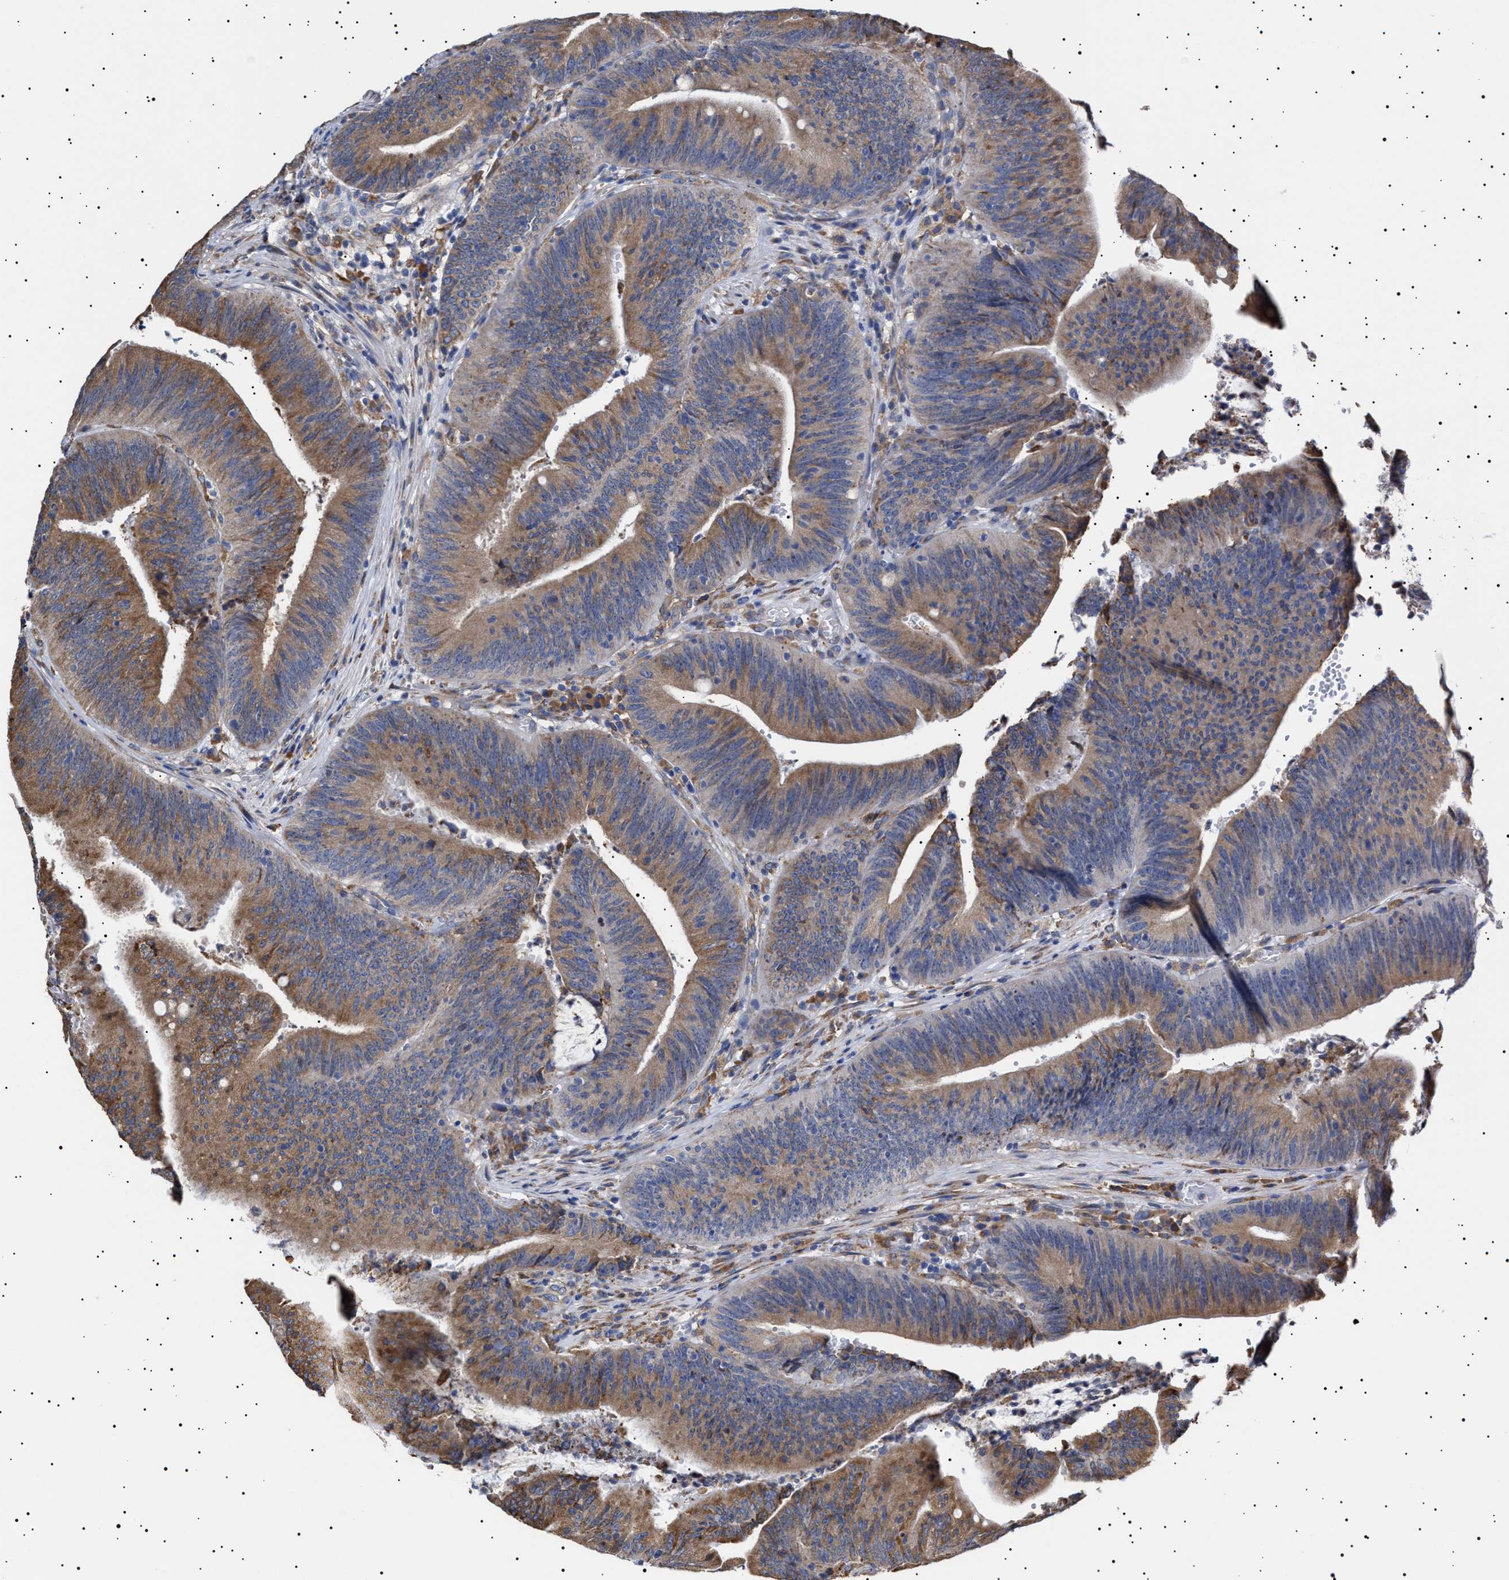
{"staining": {"intensity": "moderate", "quantity": ">75%", "location": "cytoplasmic/membranous"}, "tissue": "colorectal cancer", "cell_type": "Tumor cells", "image_type": "cancer", "snomed": [{"axis": "morphology", "description": "Normal tissue, NOS"}, {"axis": "morphology", "description": "Adenocarcinoma, NOS"}, {"axis": "topography", "description": "Rectum"}], "caption": "A brown stain highlights moderate cytoplasmic/membranous staining of a protein in human colorectal cancer tumor cells.", "gene": "ERCC6L2", "patient": {"sex": "female", "age": 66}}